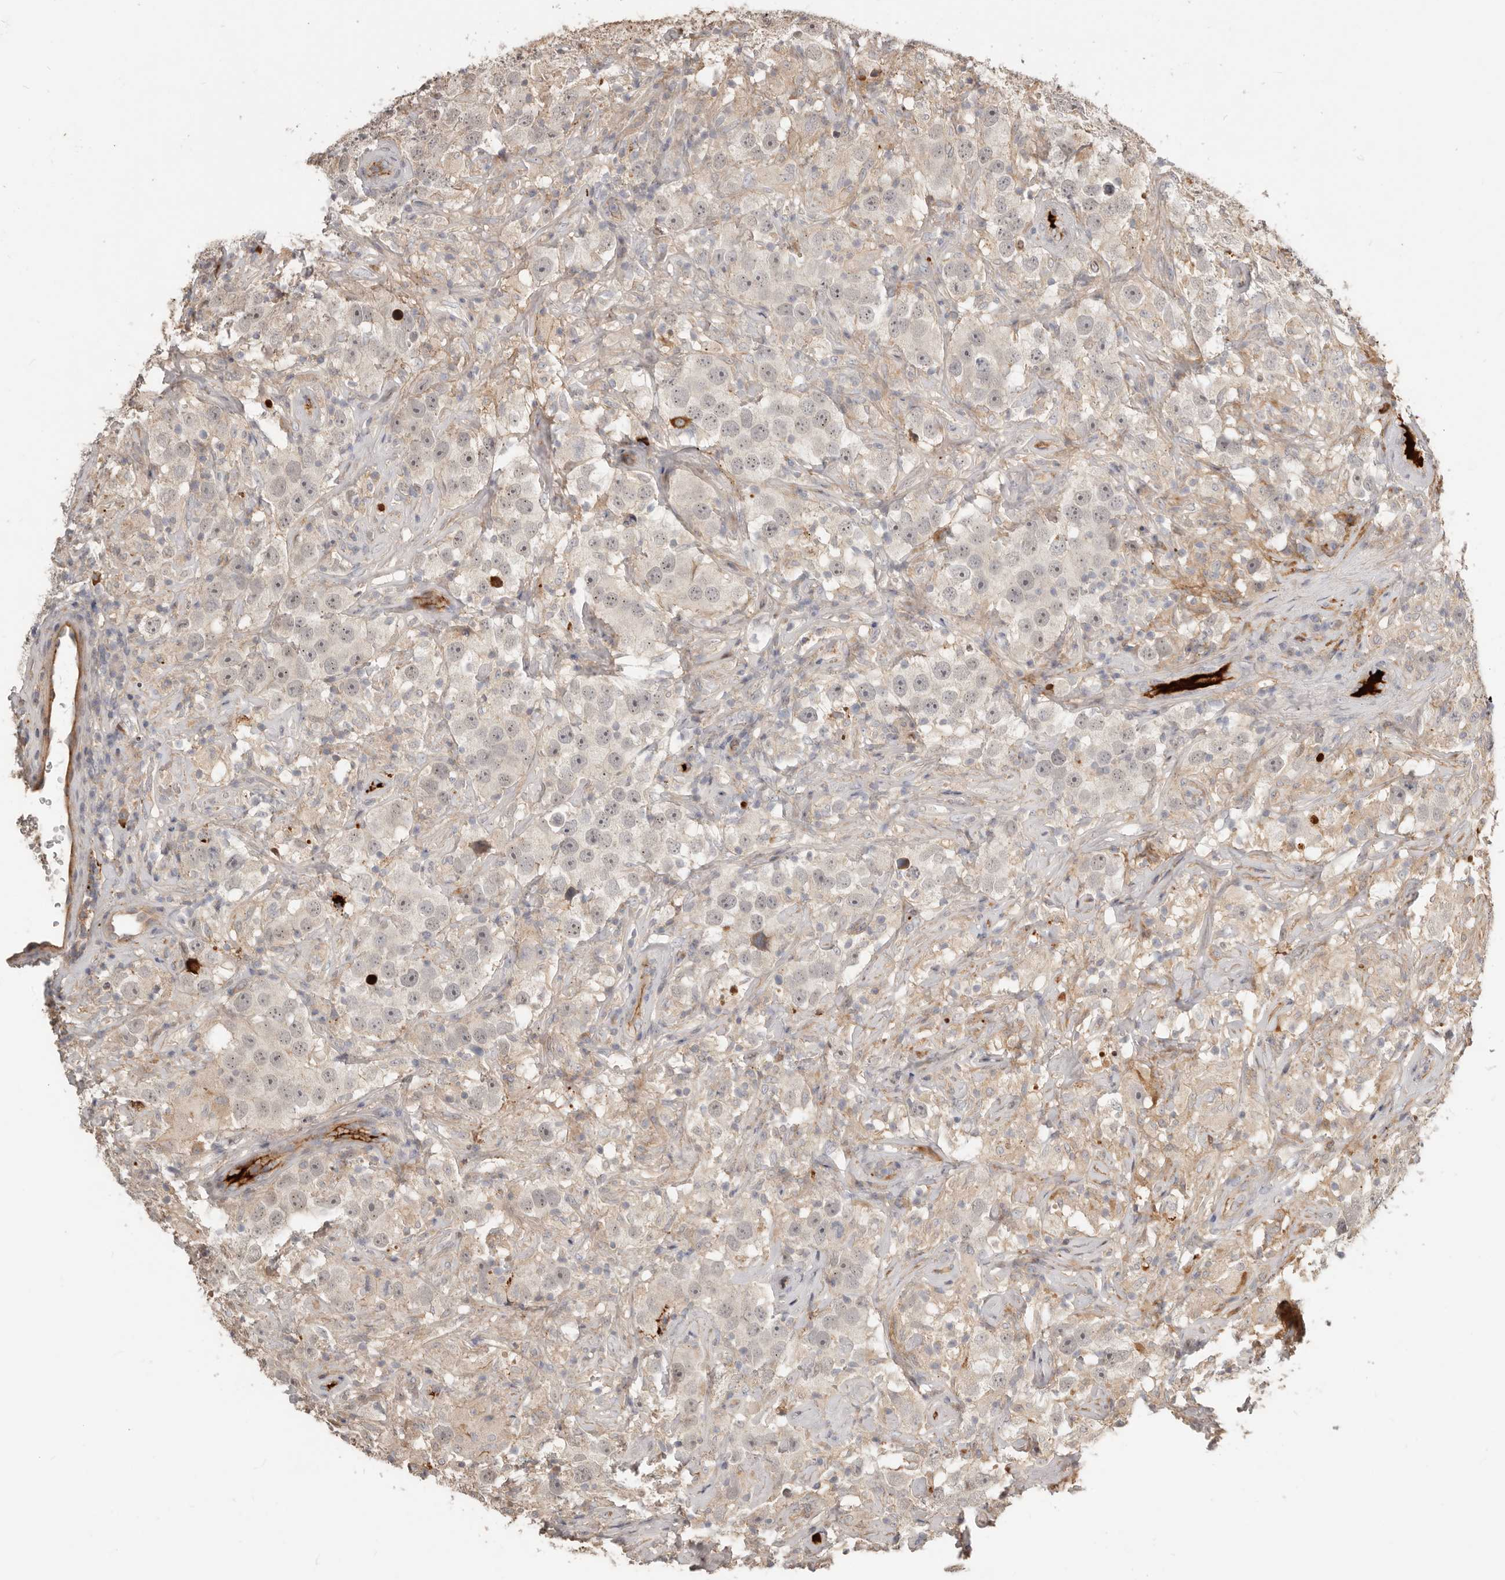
{"staining": {"intensity": "negative", "quantity": "none", "location": "none"}, "tissue": "testis cancer", "cell_type": "Tumor cells", "image_type": "cancer", "snomed": [{"axis": "morphology", "description": "Seminoma, NOS"}, {"axis": "topography", "description": "Testis"}], "caption": "An image of human seminoma (testis) is negative for staining in tumor cells.", "gene": "MTFR2", "patient": {"sex": "male", "age": 49}}